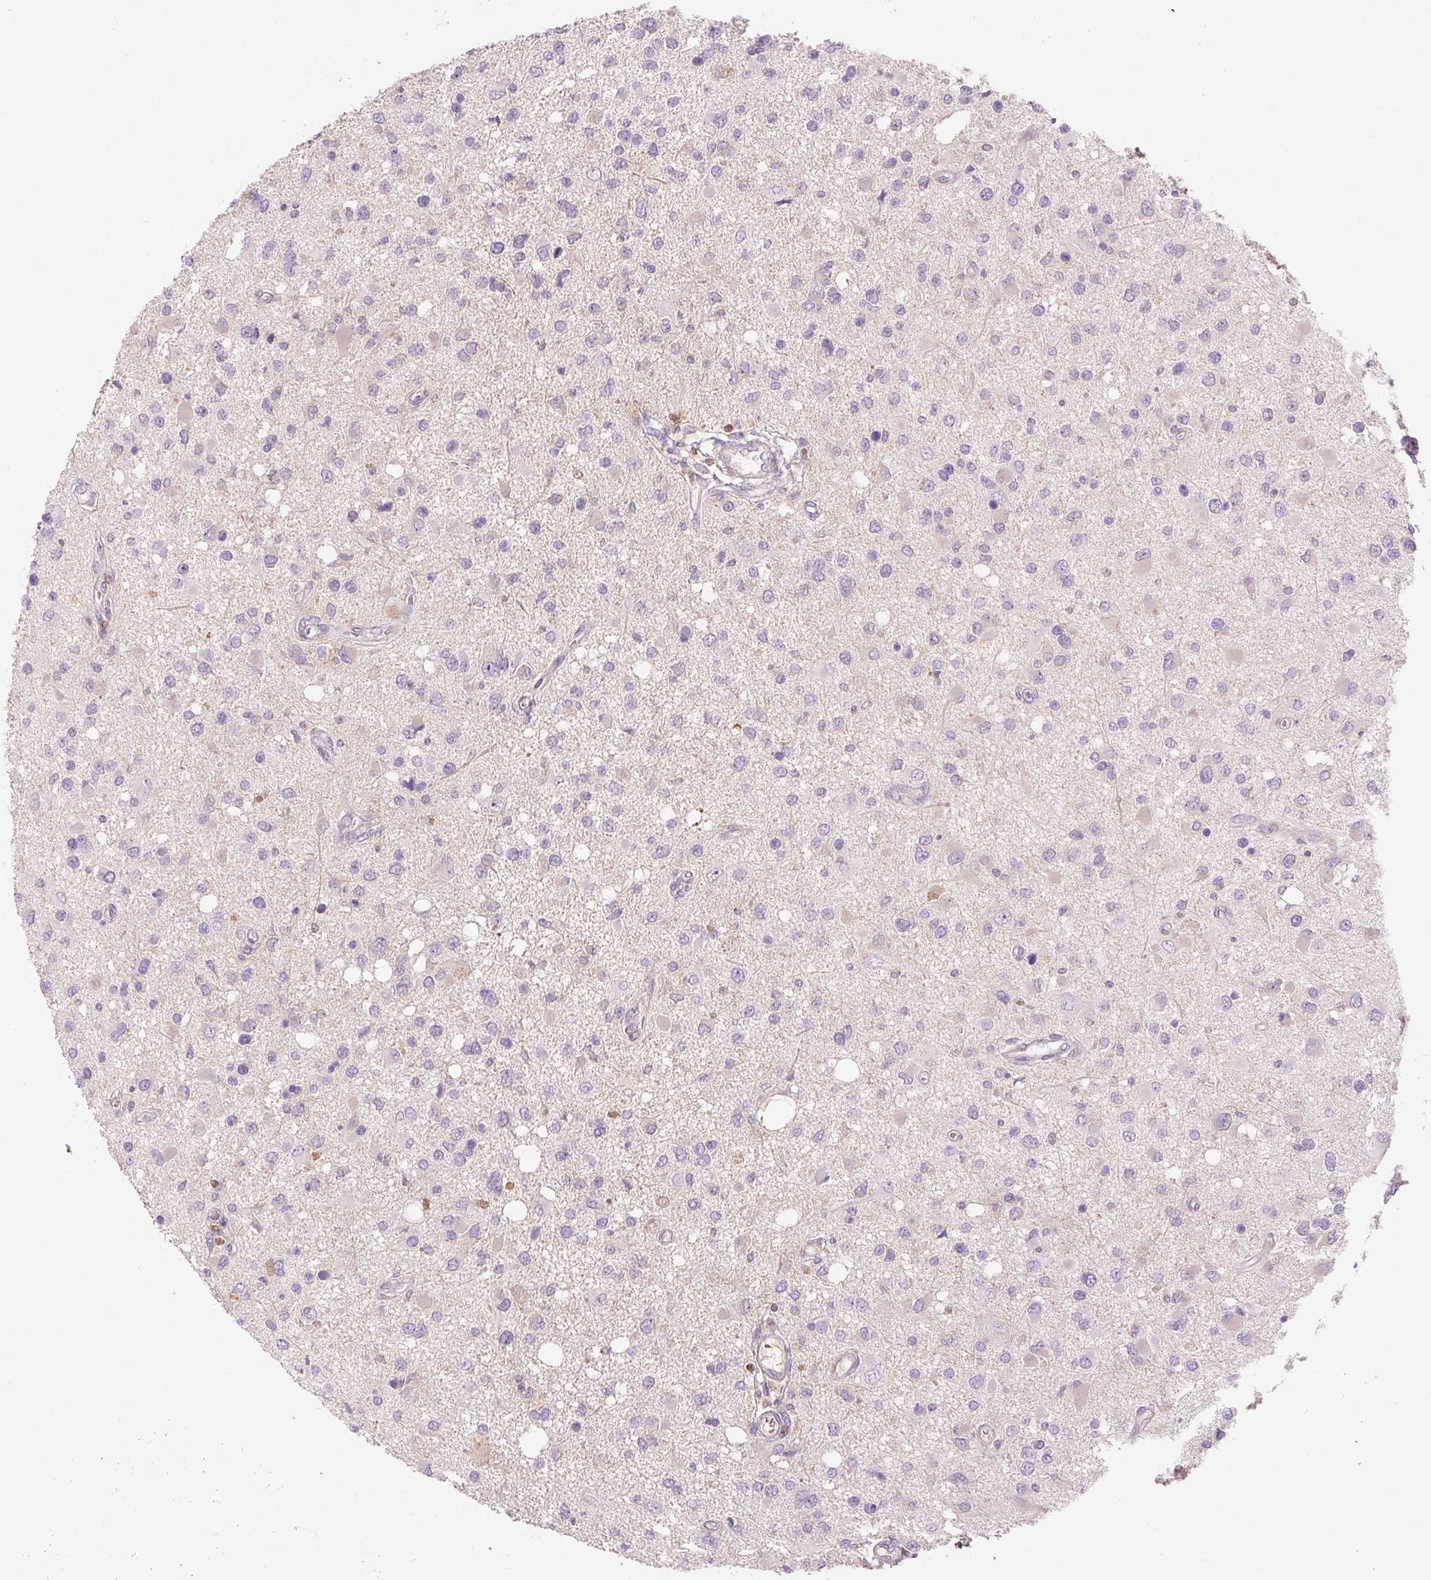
{"staining": {"intensity": "negative", "quantity": "none", "location": "none"}, "tissue": "glioma", "cell_type": "Tumor cells", "image_type": "cancer", "snomed": [{"axis": "morphology", "description": "Glioma, malignant, High grade"}, {"axis": "topography", "description": "Brain"}], "caption": "The IHC histopathology image has no significant positivity in tumor cells of glioma tissue.", "gene": "TIGD2", "patient": {"sex": "male", "age": 53}}